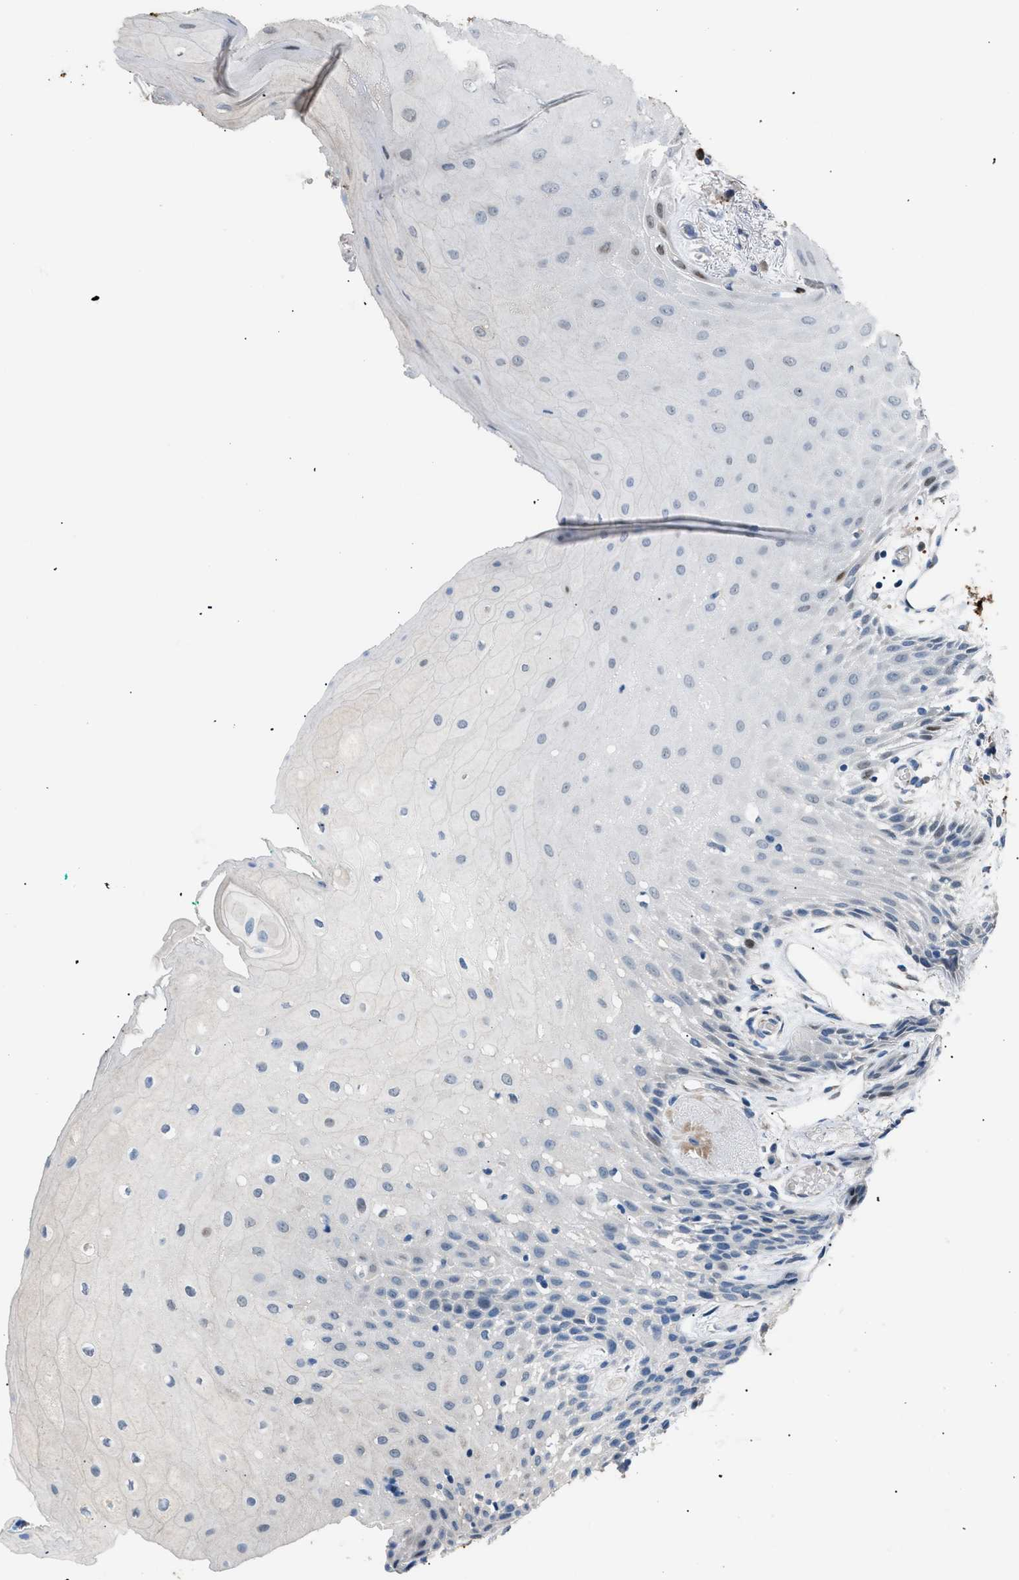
{"staining": {"intensity": "moderate", "quantity": "<25%", "location": "nuclear"}, "tissue": "oral mucosa", "cell_type": "Squamous epithelial cells", "image_type": "normal", "snomed": [{"axis": "morphology", "description": "Normal tissue, NOS"}, {"axis": "morphology", "description": "Squamous cell carcinoma, NOS"}, {"axis": "topography", "description": "Oral tissue"}, {"axis": "topography", "description": "Salivary gland"}, {"axis": "topography", "description": "Head-Neck"}], "caption": "Protein staining of benign oral mucosa reveals moderate nuclear expression in approximately <25% of squamous epithelial cells.", "gene": "ICA1", "patient": {"sex": "female", "age": 62}}